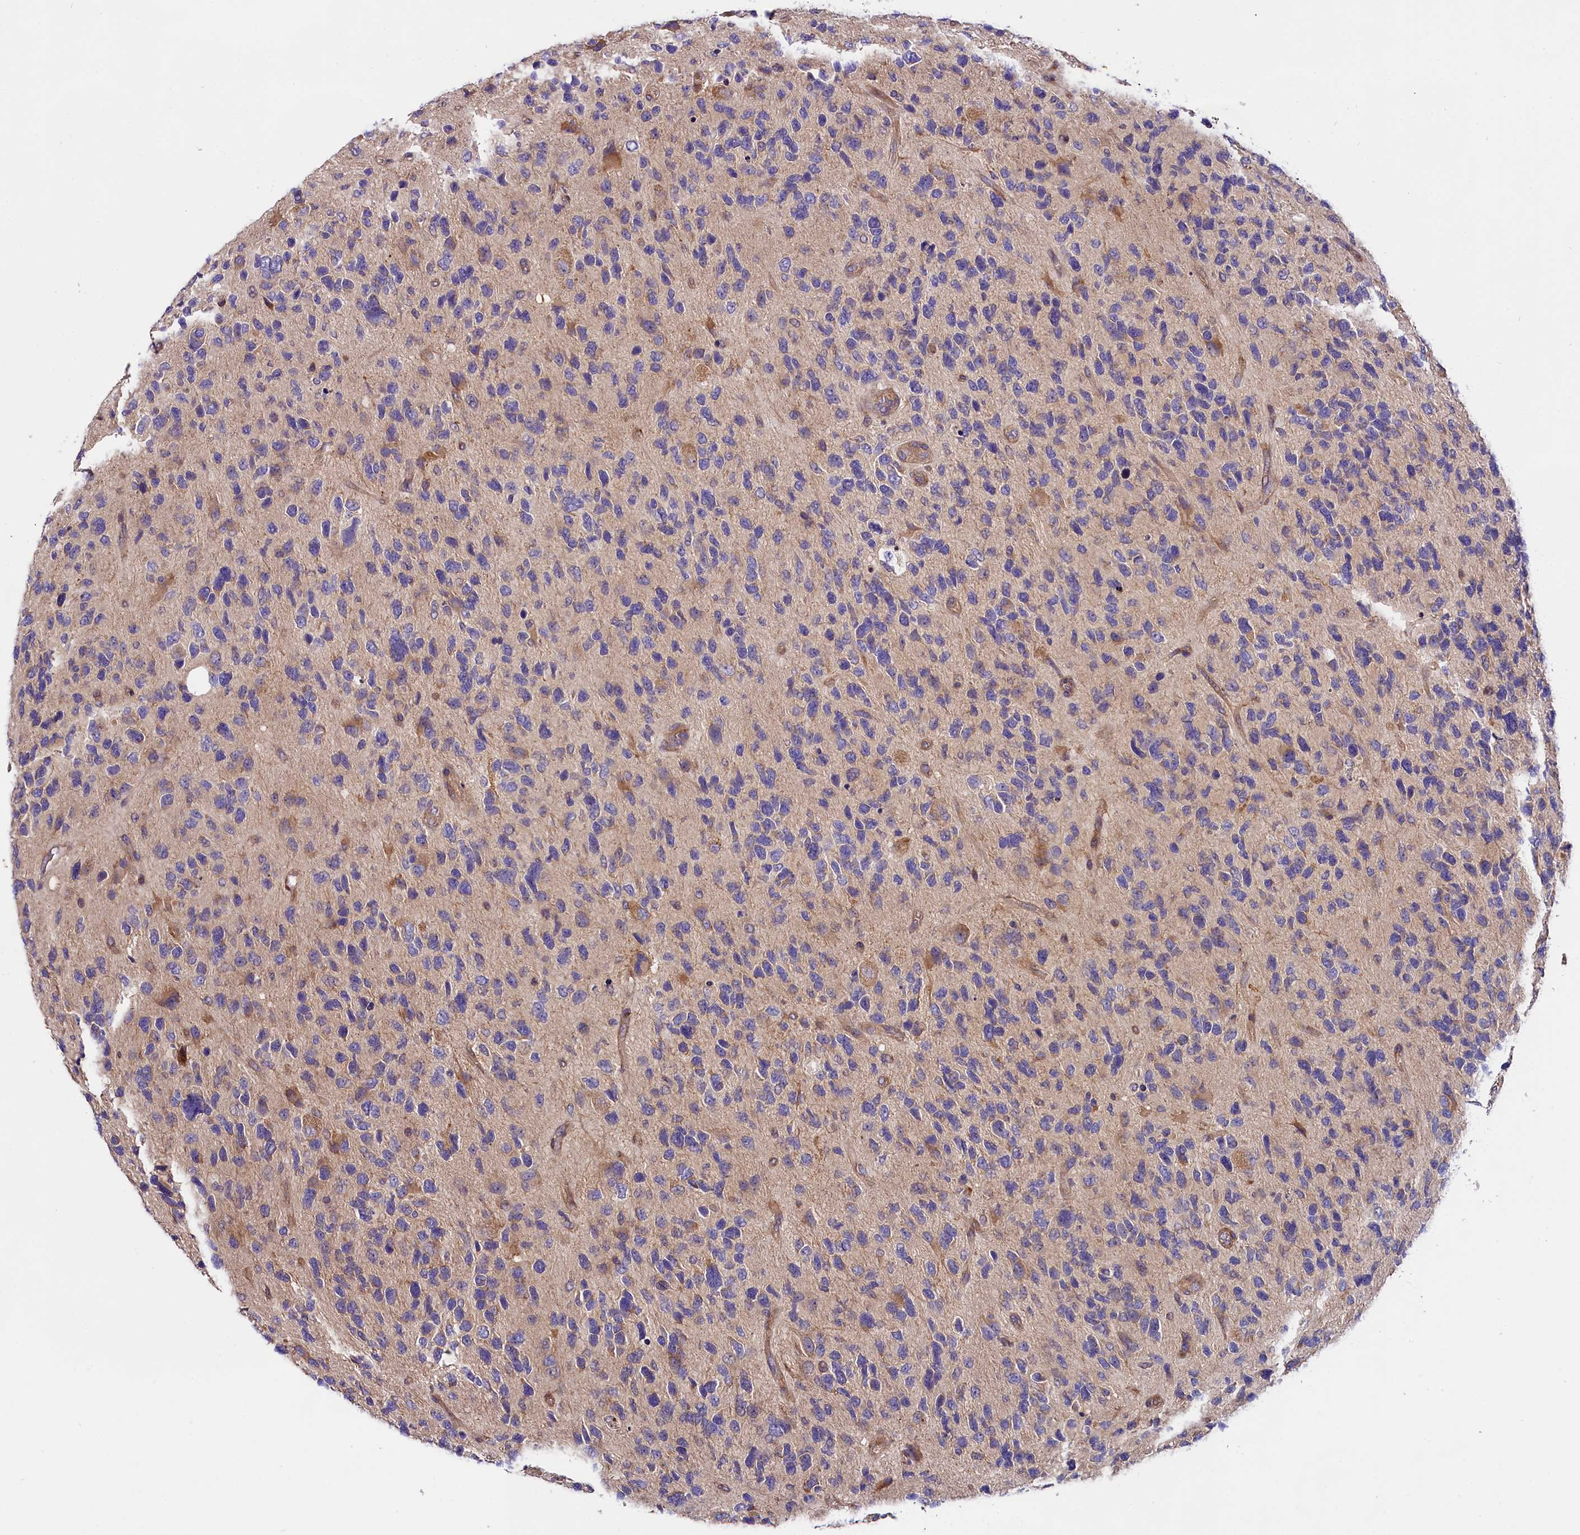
{"staining": {"intensity": "negative", "quantity": "none", "location": "none"}, "tissue": "glioma", "cell_type": "Tumor cells", "image_type": "cancer", "snomed": [{"axis": "morphology", "description": "Glioma, malignant, High grade"}, {"axis": "topography", "description": "Brain"}], "caption": "Tumor cells show no significant protein expression in glioma. Nuclei are stained in blue.", "gene": "SPG11", "patient": {"sex": "female", "age": 58}}